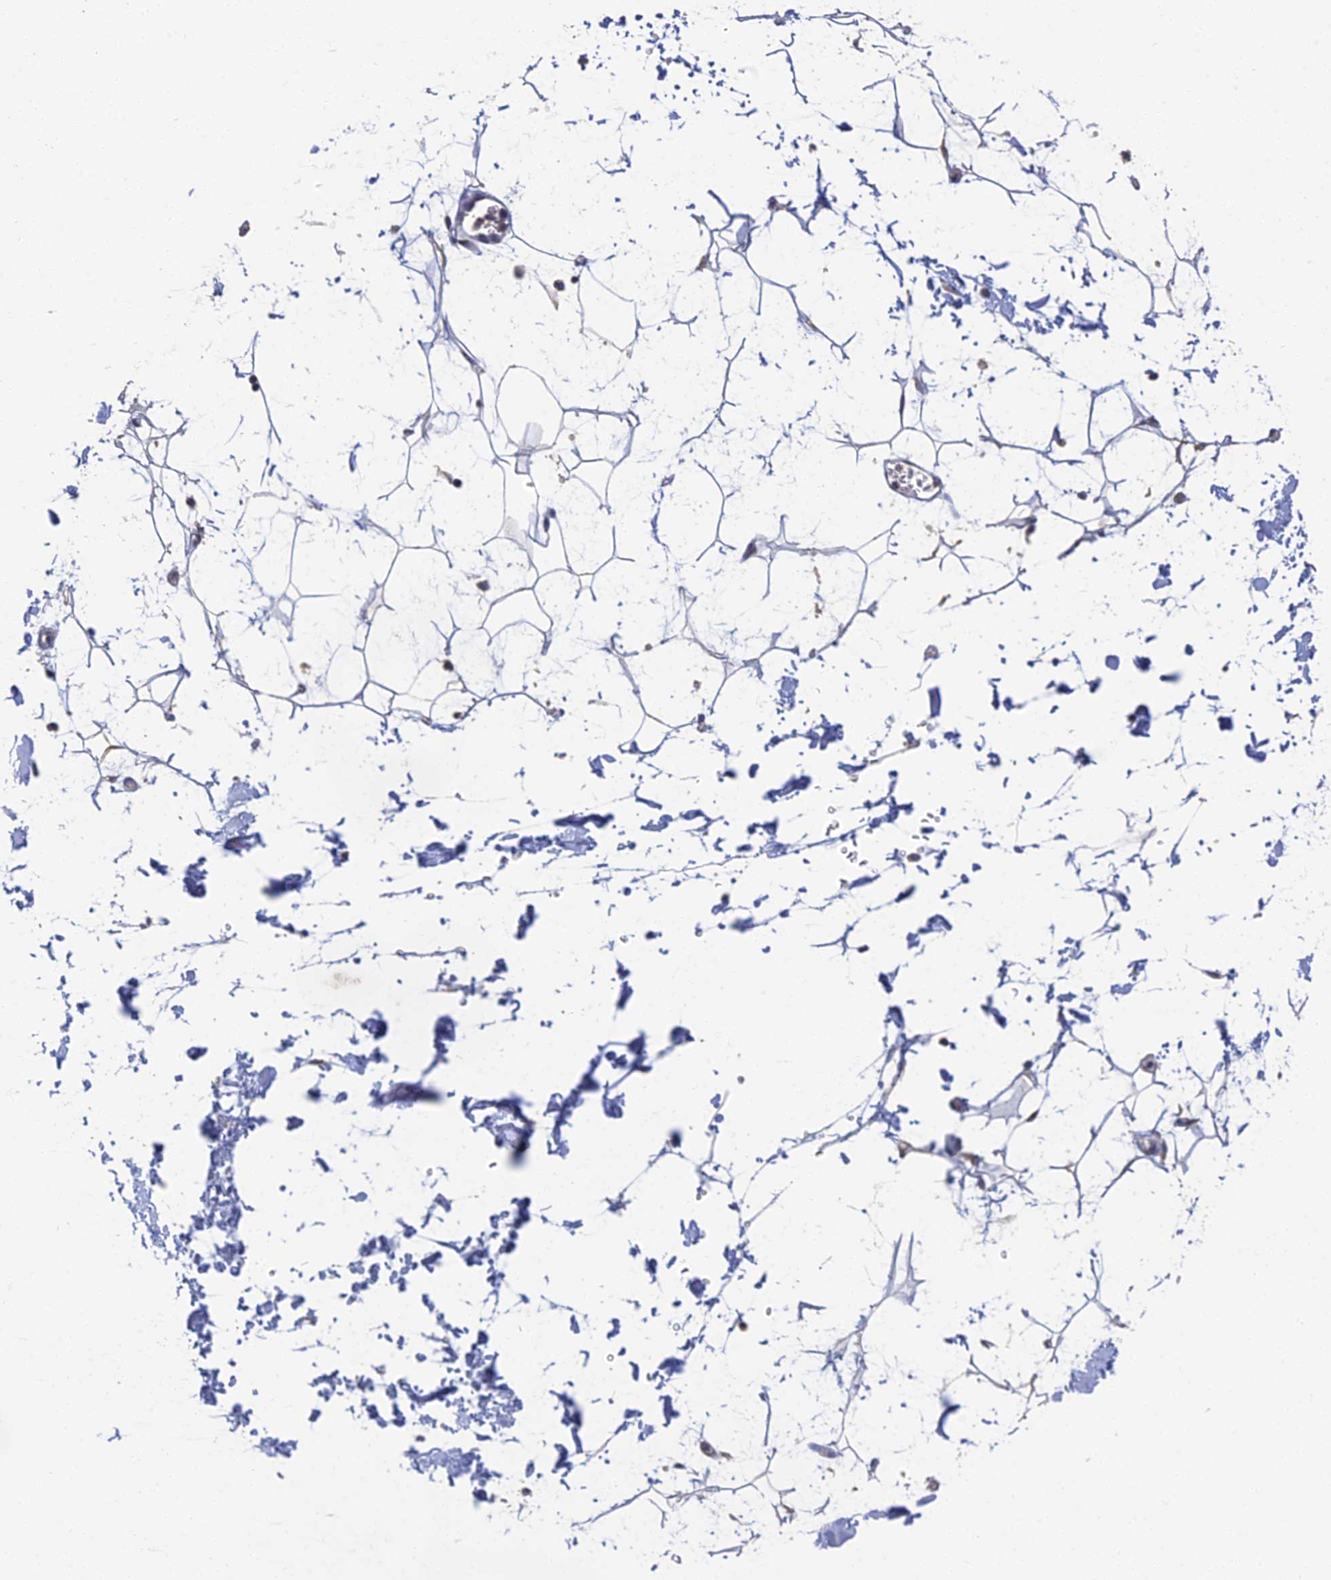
{"staining": {"intensity": "negative", "quantity": "none", "location": "none"}, "tissue": "adipose tissue", "cell_type": "Adipocytes", "image_type": "normal", "snomed": [{"axis": "morphology", "description": "Normal tissue, NOS"}, {"axis": "topography", "description": "Soft tissue"}], "caption": "A micrograph of human adipose tissue is negative for staining in adipocytes. (DAB immunohistochemistry (IHC) visualized using brightfield microscopy, high magnification).", "gene": "GPATCH1", "patient": {"sex": "male", "age": 72}}